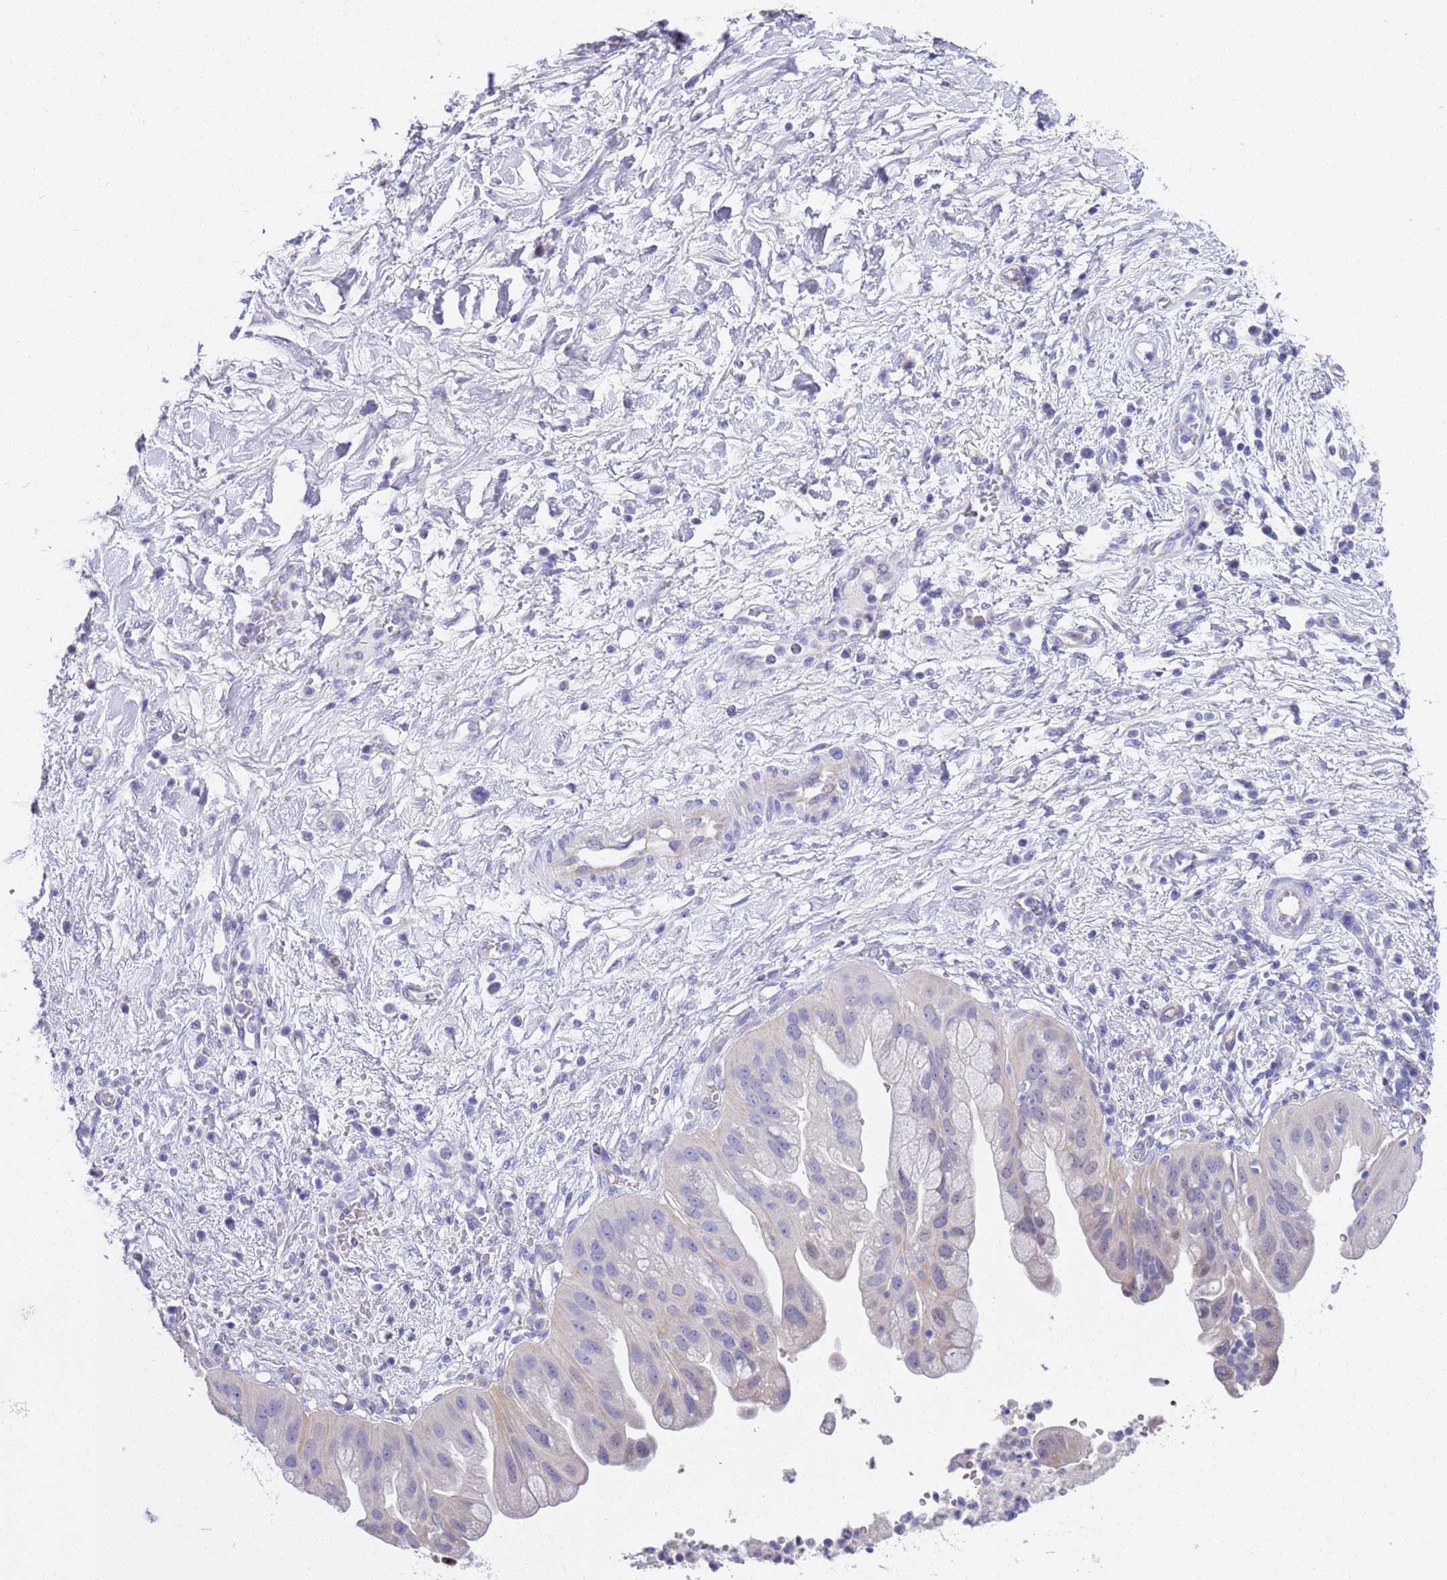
{"staining": {"intensity": "negative", "quantity": "none", "location": "none"}, "tissue": "pancreatic cancer", "cell_type": "Tumor cells", "image_type": "cancer", "snomed": [{"axis": "morphology", "description": "Adenocarcinoma, NOS"}, {"axis": "topography", "description": "Pancreas"}], "caption": "Tumor cells are negative for protein expression in human pancreatic cancer (adenocarcinoma).", "gene": "BRMS1L", "patient": {"sex": "male", "age": 68}}